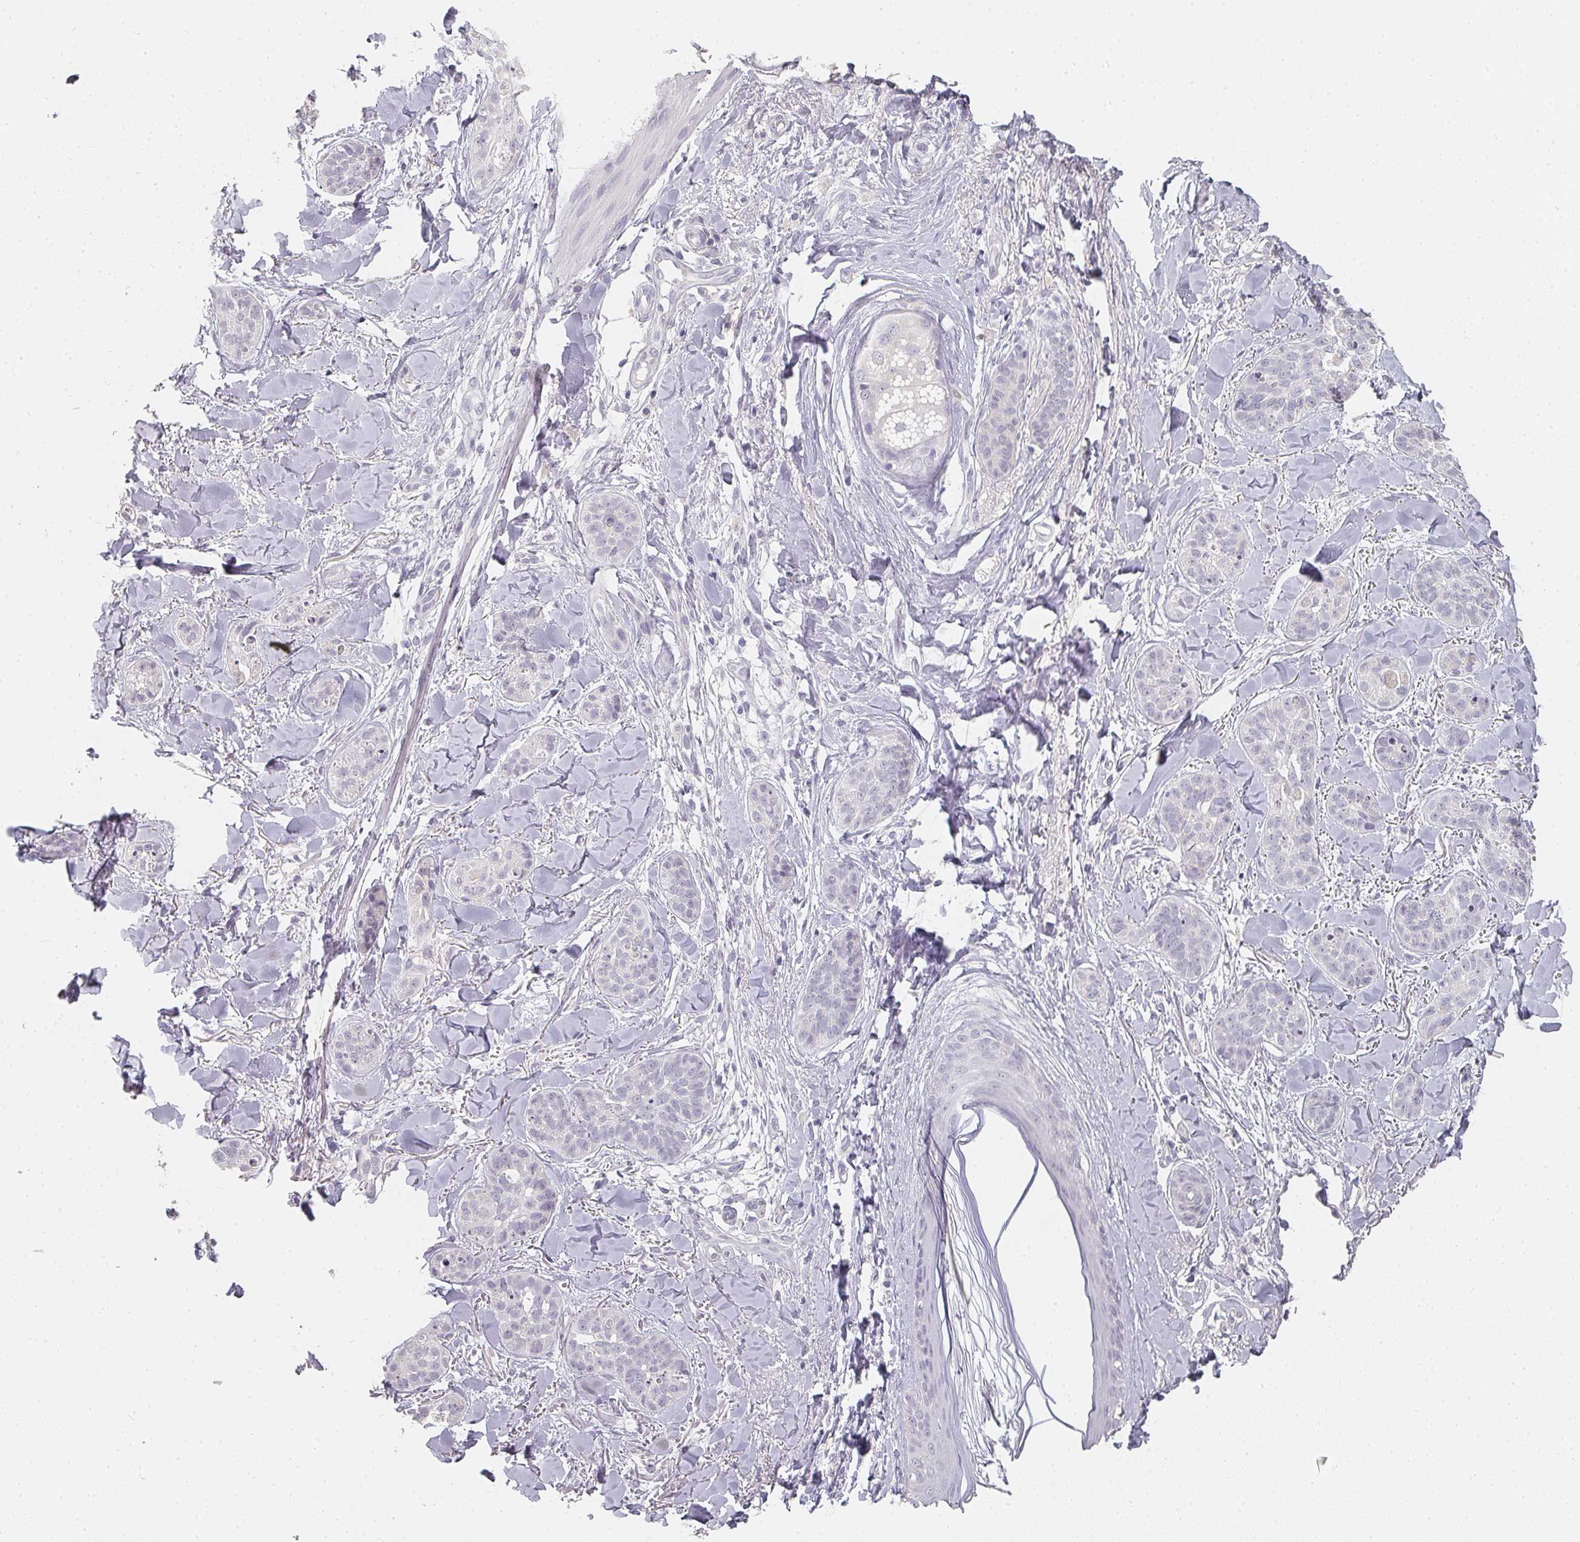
{"staining": {"intensity": "negative", "quantity": "none", "location": "none"}, "tissue": "skin cancer", "cell_type": "Tumor cells", "image_type": "cancer", "snomed": [{"axis": "morphology", "description": "Basal cell carcinoma"}, {"axis": "topography", "description": "Skin"}], "caption": "An image of human skin cancer (basal cell carcinoma) is negative for staining in tumor cells. (DAB immunohistochemistry, high magnification).", "gene": "SHISA2", "patient": {"sex": "male", "age": 52}}